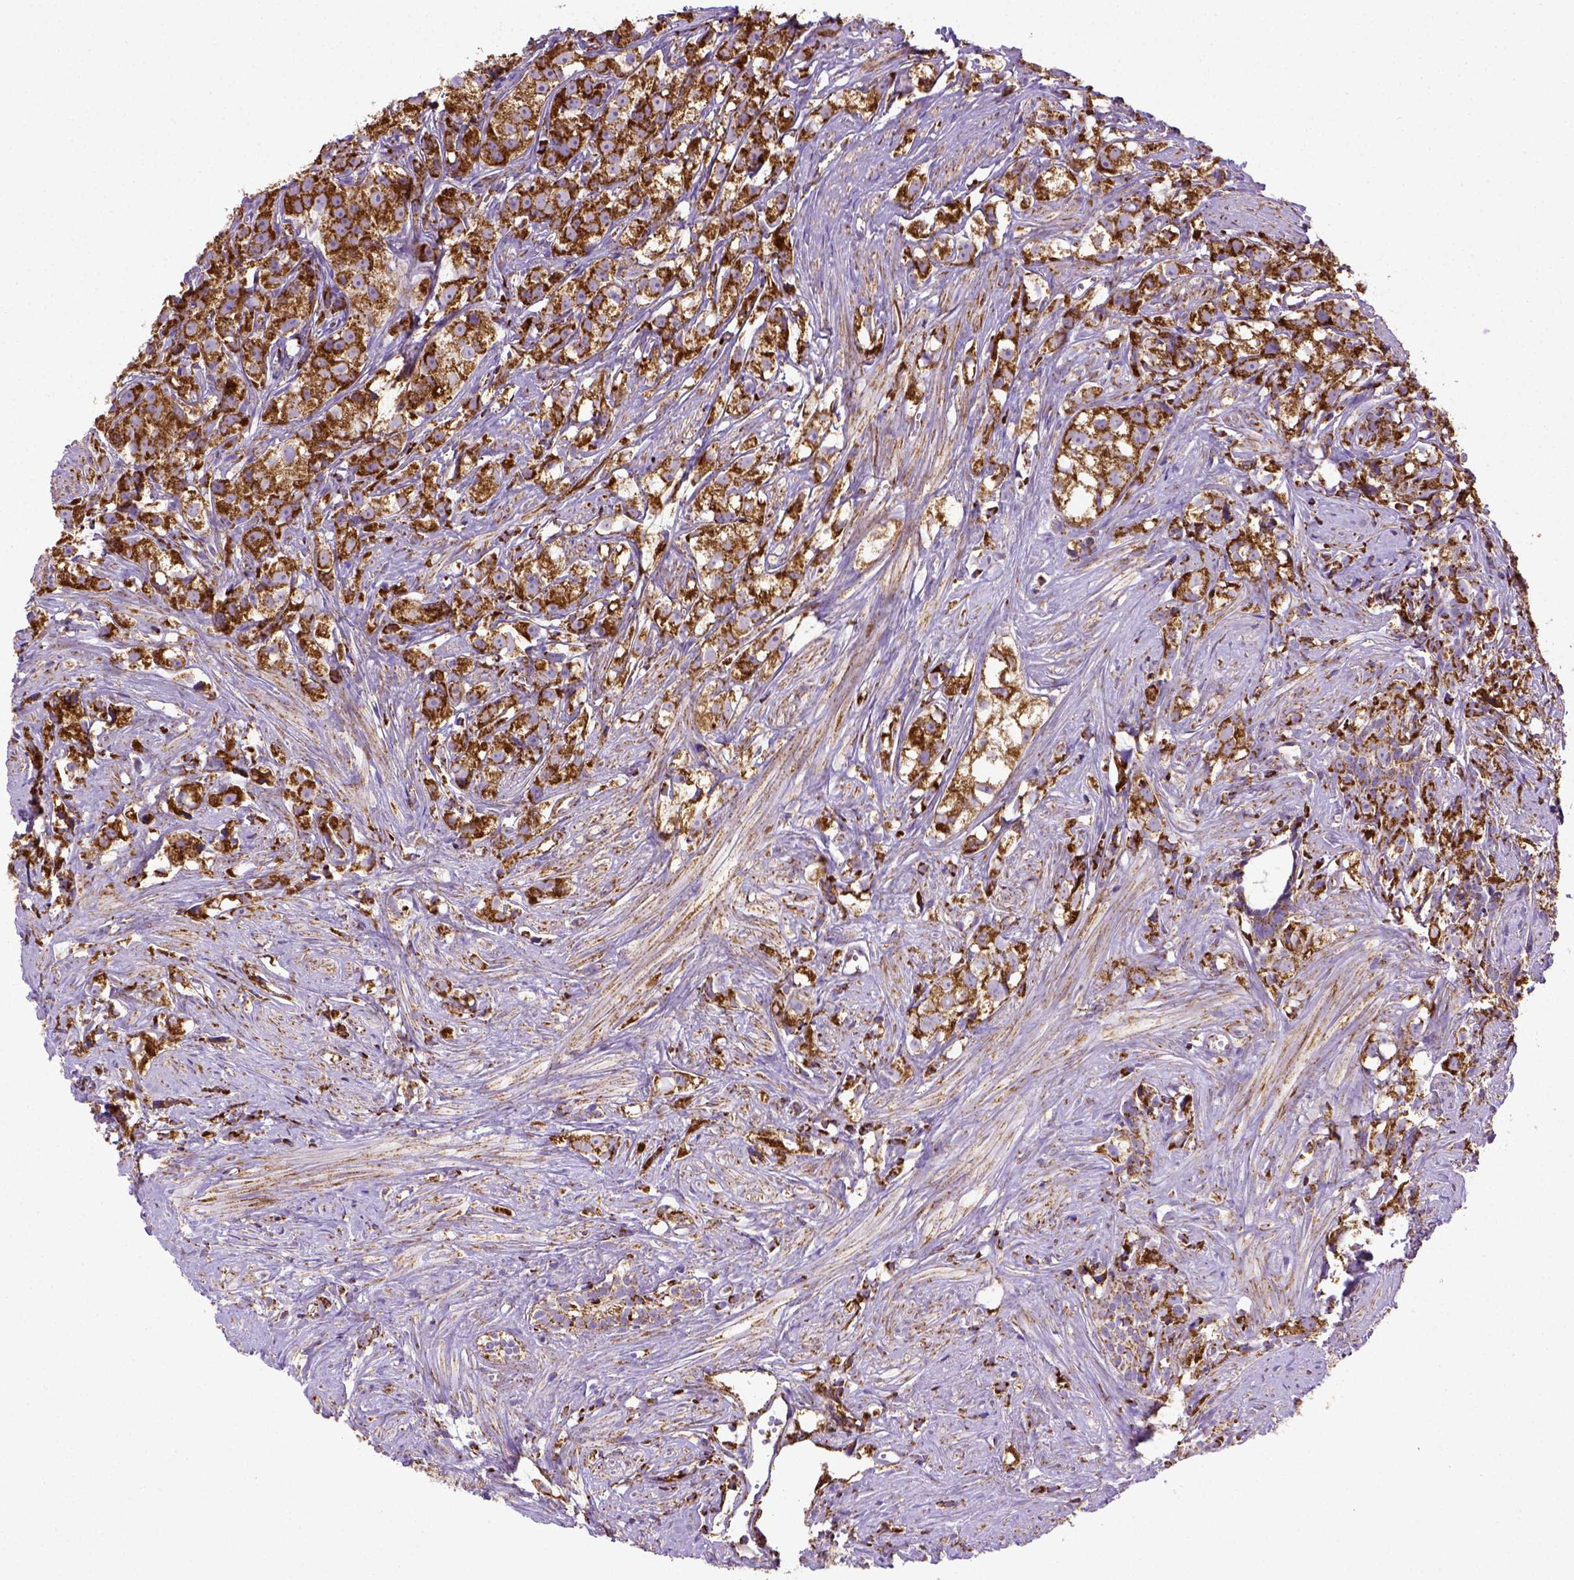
{"staining": {"intensity": "moderate", "quantity": ">75%", "location": "cytoplasmic/membranous"}, "tissue": "prostate cancer", "cell_type": "Tumor cells", "image_type": "cancer", "snomed": [{"axis": "morphology", "description": "Adenocarcinoma, High grade"}, {"axis": "topography", "description": "Prostate"}], "caption": "Immunohistochemical staining of prostate cancer (high-grade adenocarcinoma) displays medium levels of moderate cytoplasmic/membranous protein staining in approximately >75% of tumor cells.", "gene": "MT-CO1", "patient": {"sex": "male", "age": 68}}